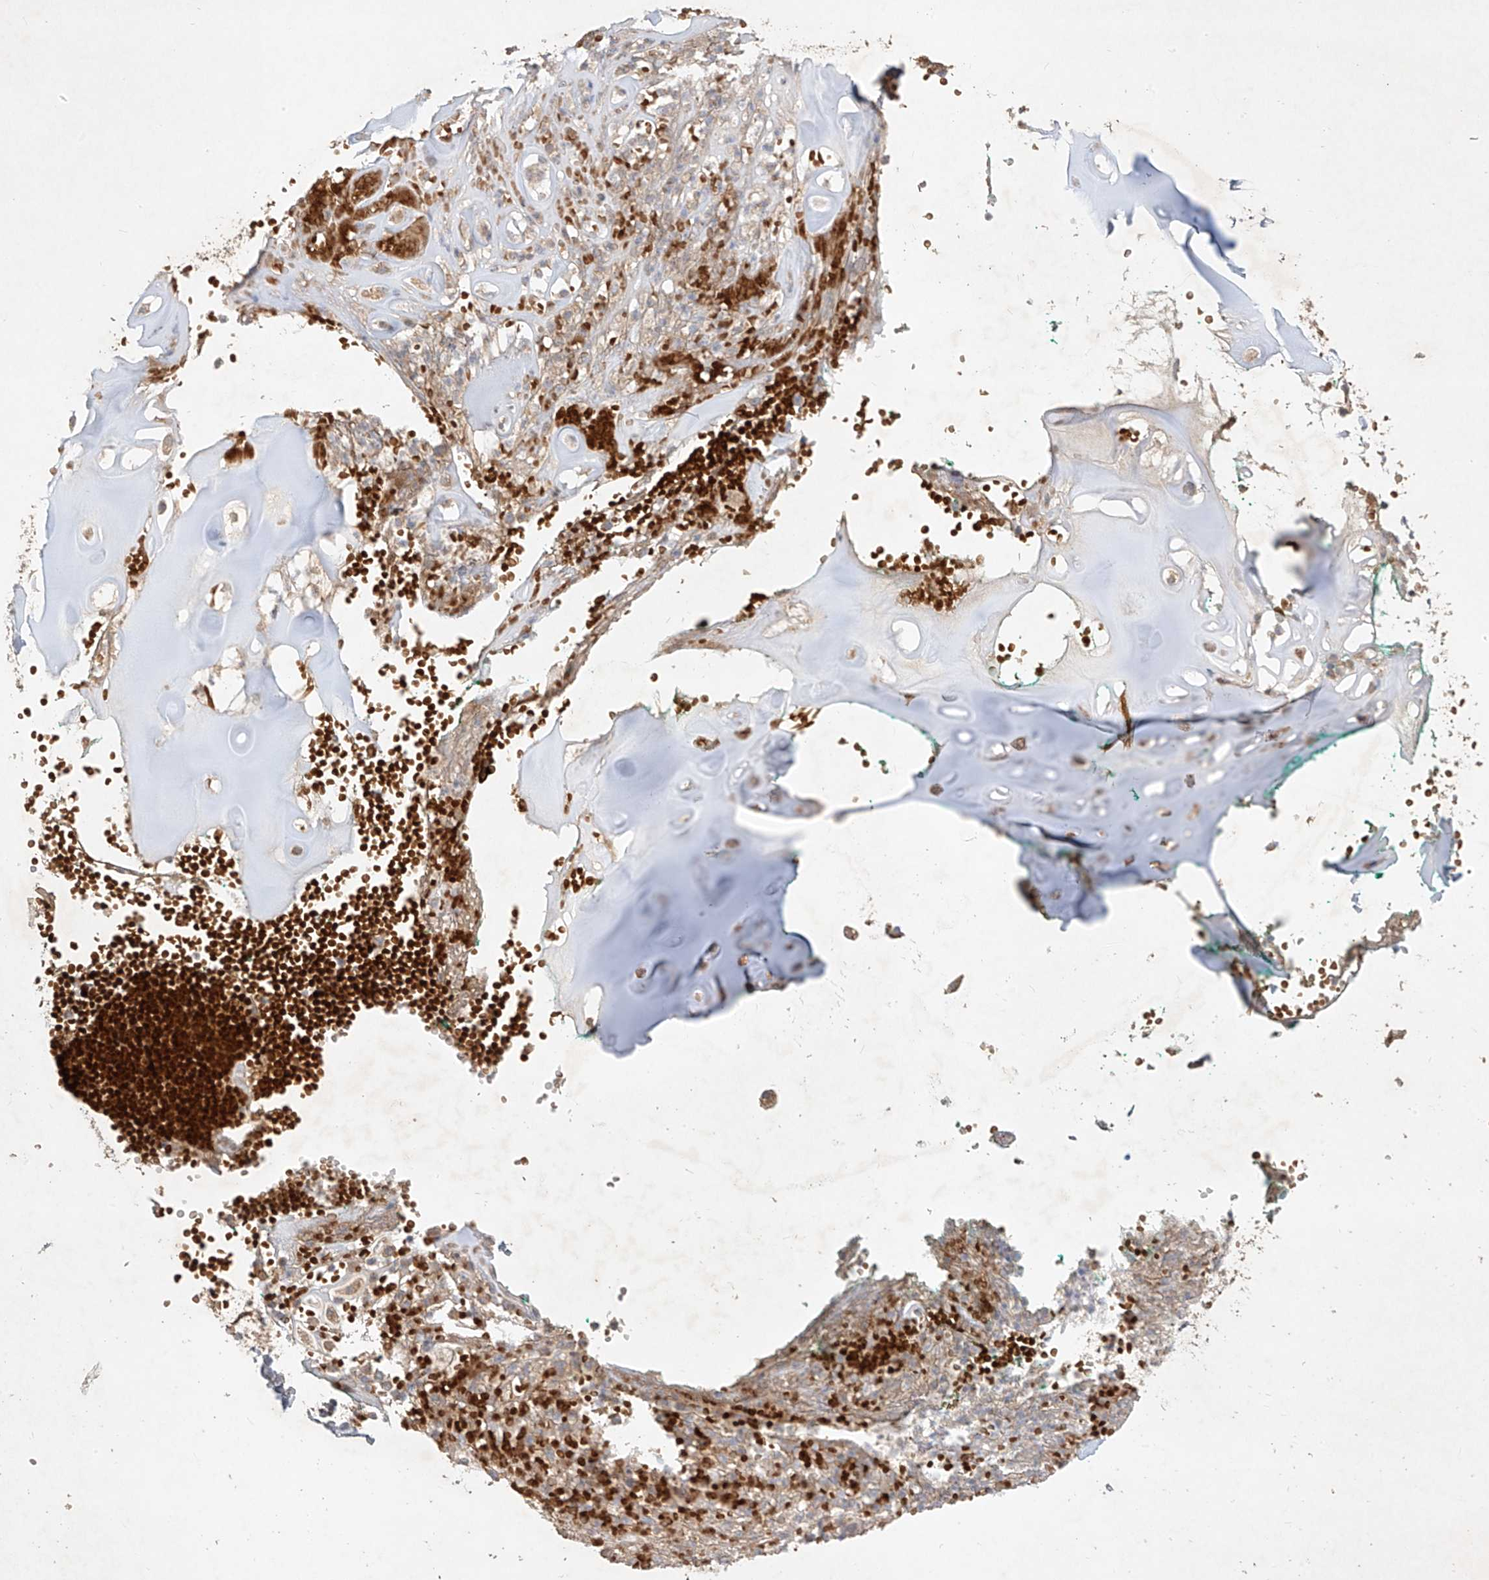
{"staining": {"intensity": "moderate", "quantity": ">75%", "location": "cytoplasmic/membranous"}, "tissue": "adipose tissue", "cell_type": "Adipocytes", "image_type": "normal", "snomed": [{"axis": "morphology", "description": "Normal tissue, NOS"}, {"axis": "morphology", "description": "Basal cell carcinoma"}, {"axis": "topography", "description": "Cartilage tissue"}, {"axis": "topography", "description": "Nasopharynx"}, {"axis": "topography", "description": "Oral tissue"}], "caption": "Moderate cytoplasmic/membranous expression for a protein is present in approximately >75% of adipocytes of unremarkable adipose tissue using immunohistochemistry (IHC).", "gene": "KPNA7", "patient": {"sex": "female", "age": 77}}